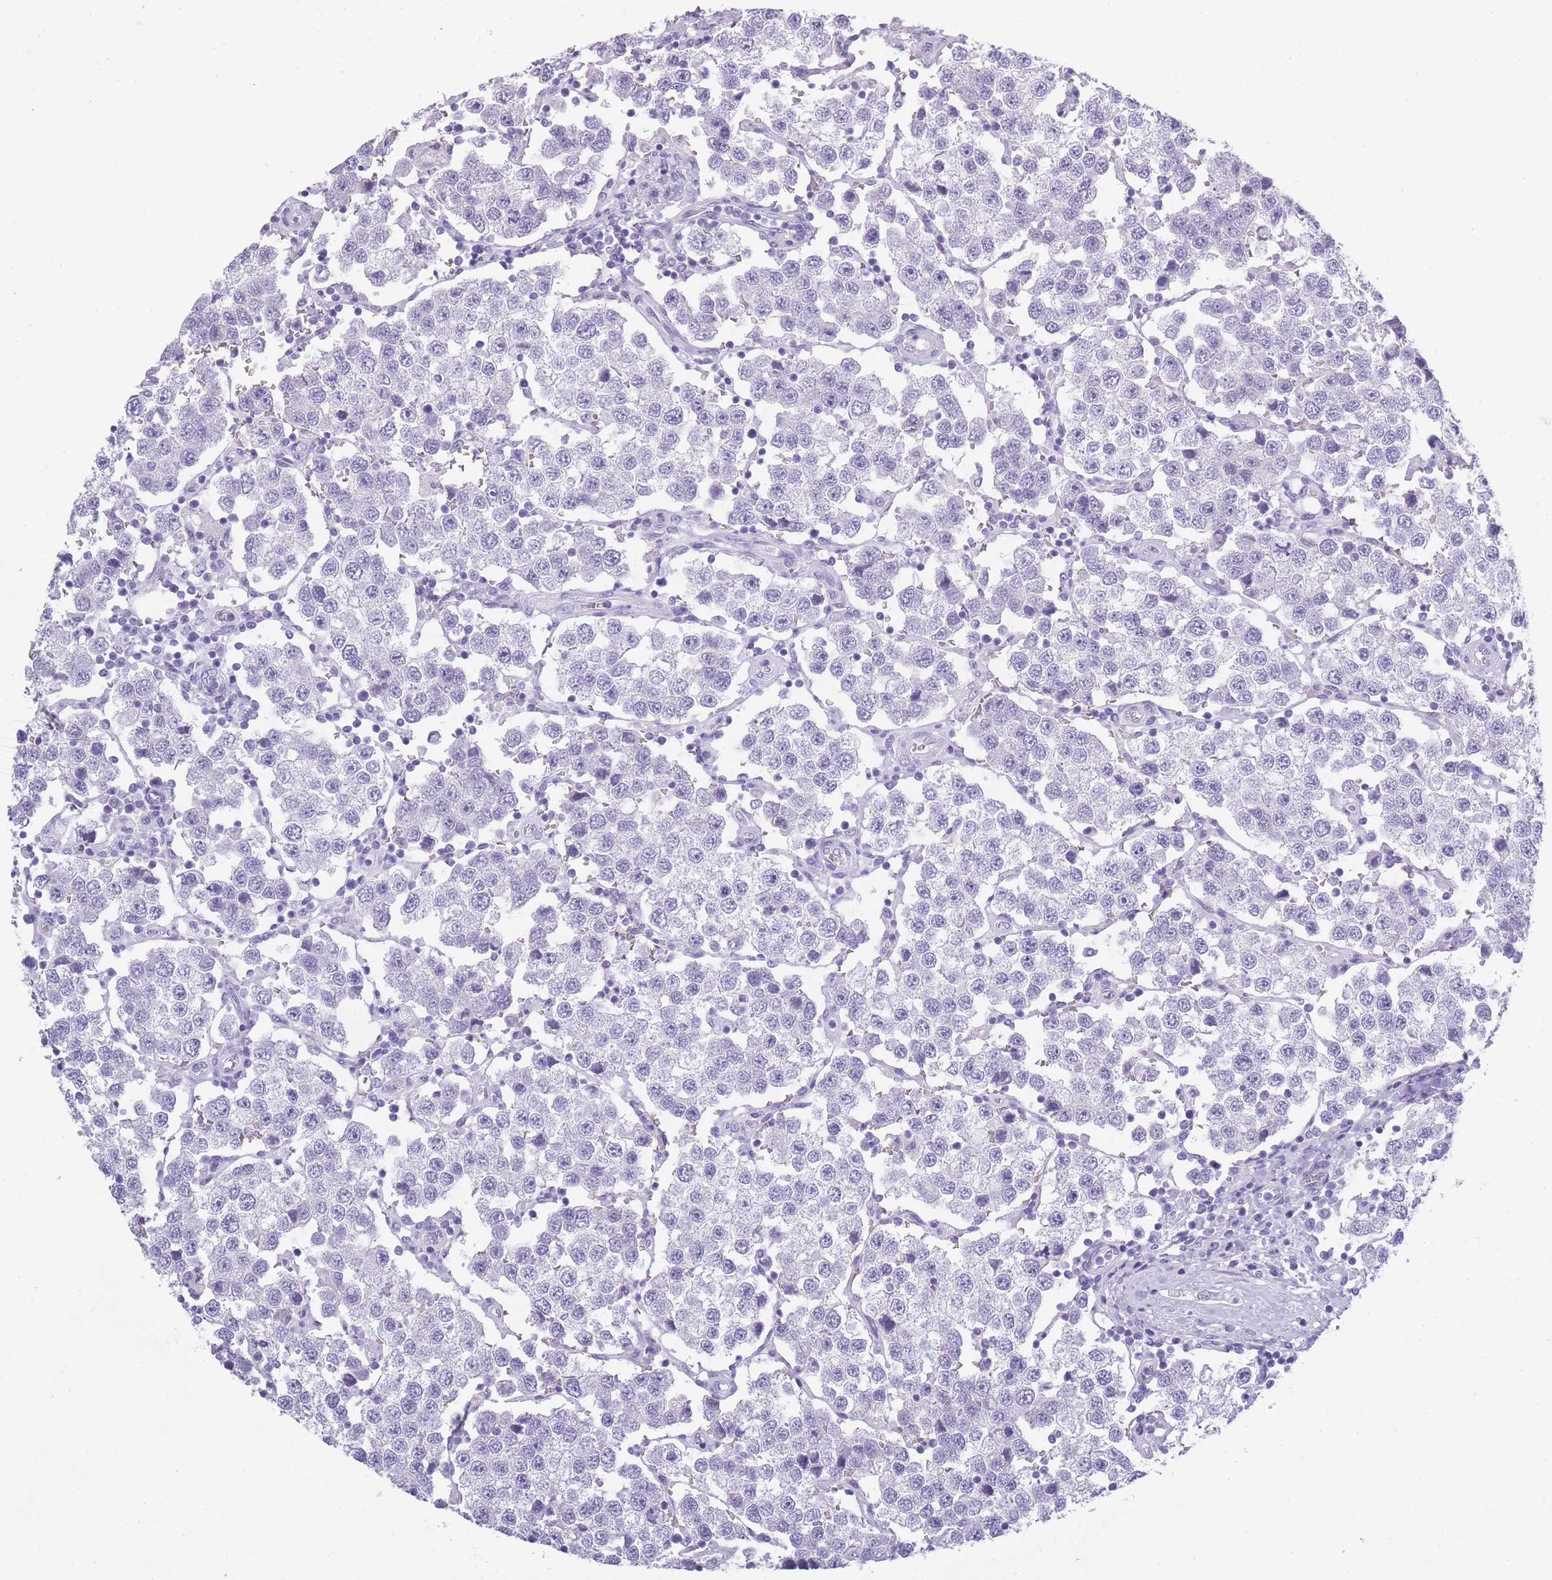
{"staining": {"intensity": "negative", "quantity": "none", "location": "none"}, "tissue": "testis cancer", "cell_type": "Tumor cells", "image_type": "cancer", "snomed": [{"axis": "morphology", "description": "Seminoma, NOS"}, {"axis": "topography", "description": "Testis"}], "caption": "Tumor cells show no significant positivity in testis cancer (seminoma).", "gene": "TCP11", "patient": {"sex": "male", "age": 37}}